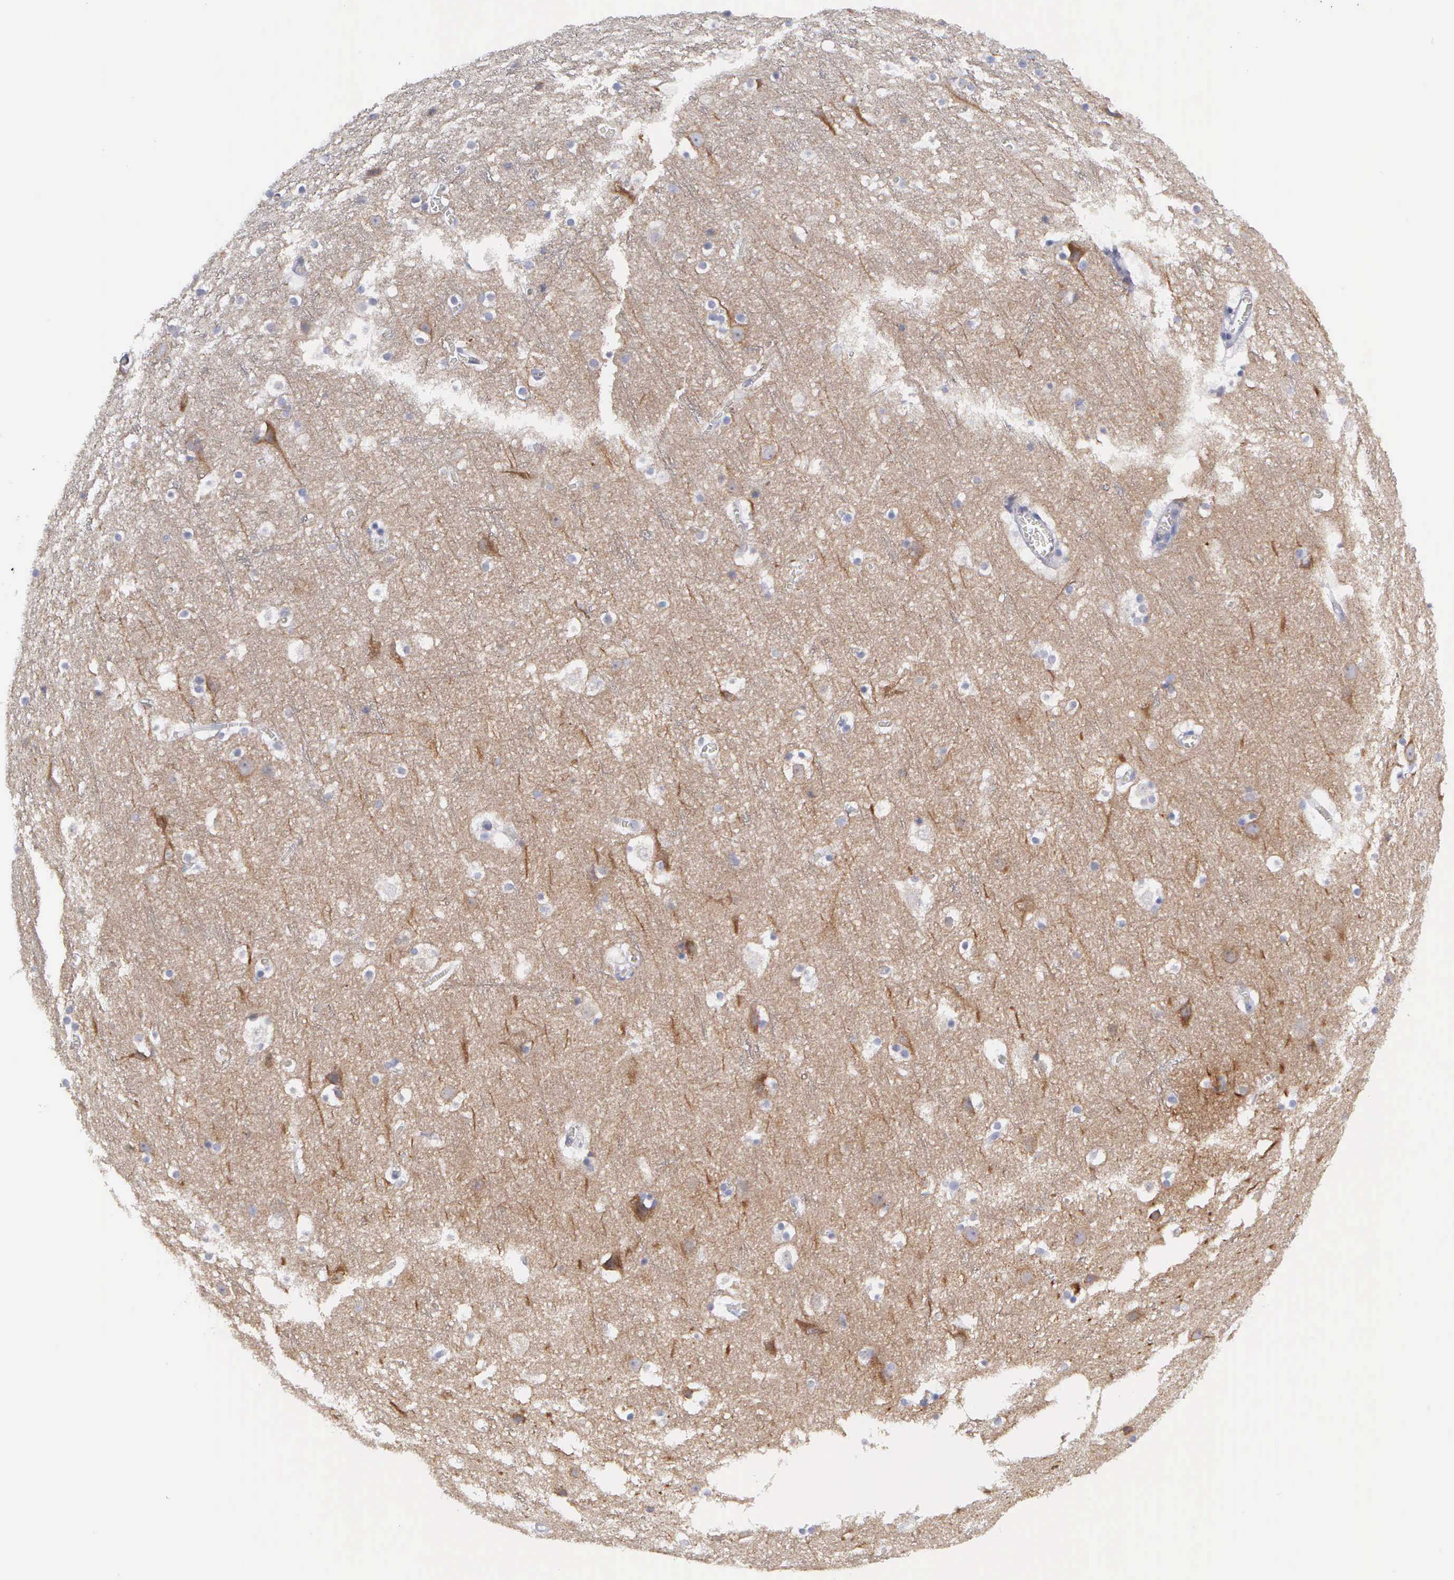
{"staining": {"intensity": "negative", "quantity": "none", "location": "none"}, "tissue": "cerebral cortex", "cell_type": "Endothelial cells", "image_type": "normal", "snomed": [{"axis": "morphology", "description": "Normal tissue, NOS"}, {"axis": "topography", "description": "Cerebral cortex"}], "caption": "IHC of benign human cerebral cortex exhibits no positivity in endothelial cells.", "gene": "CEP170B", "patient": {"sex": "male", "age": 45}}